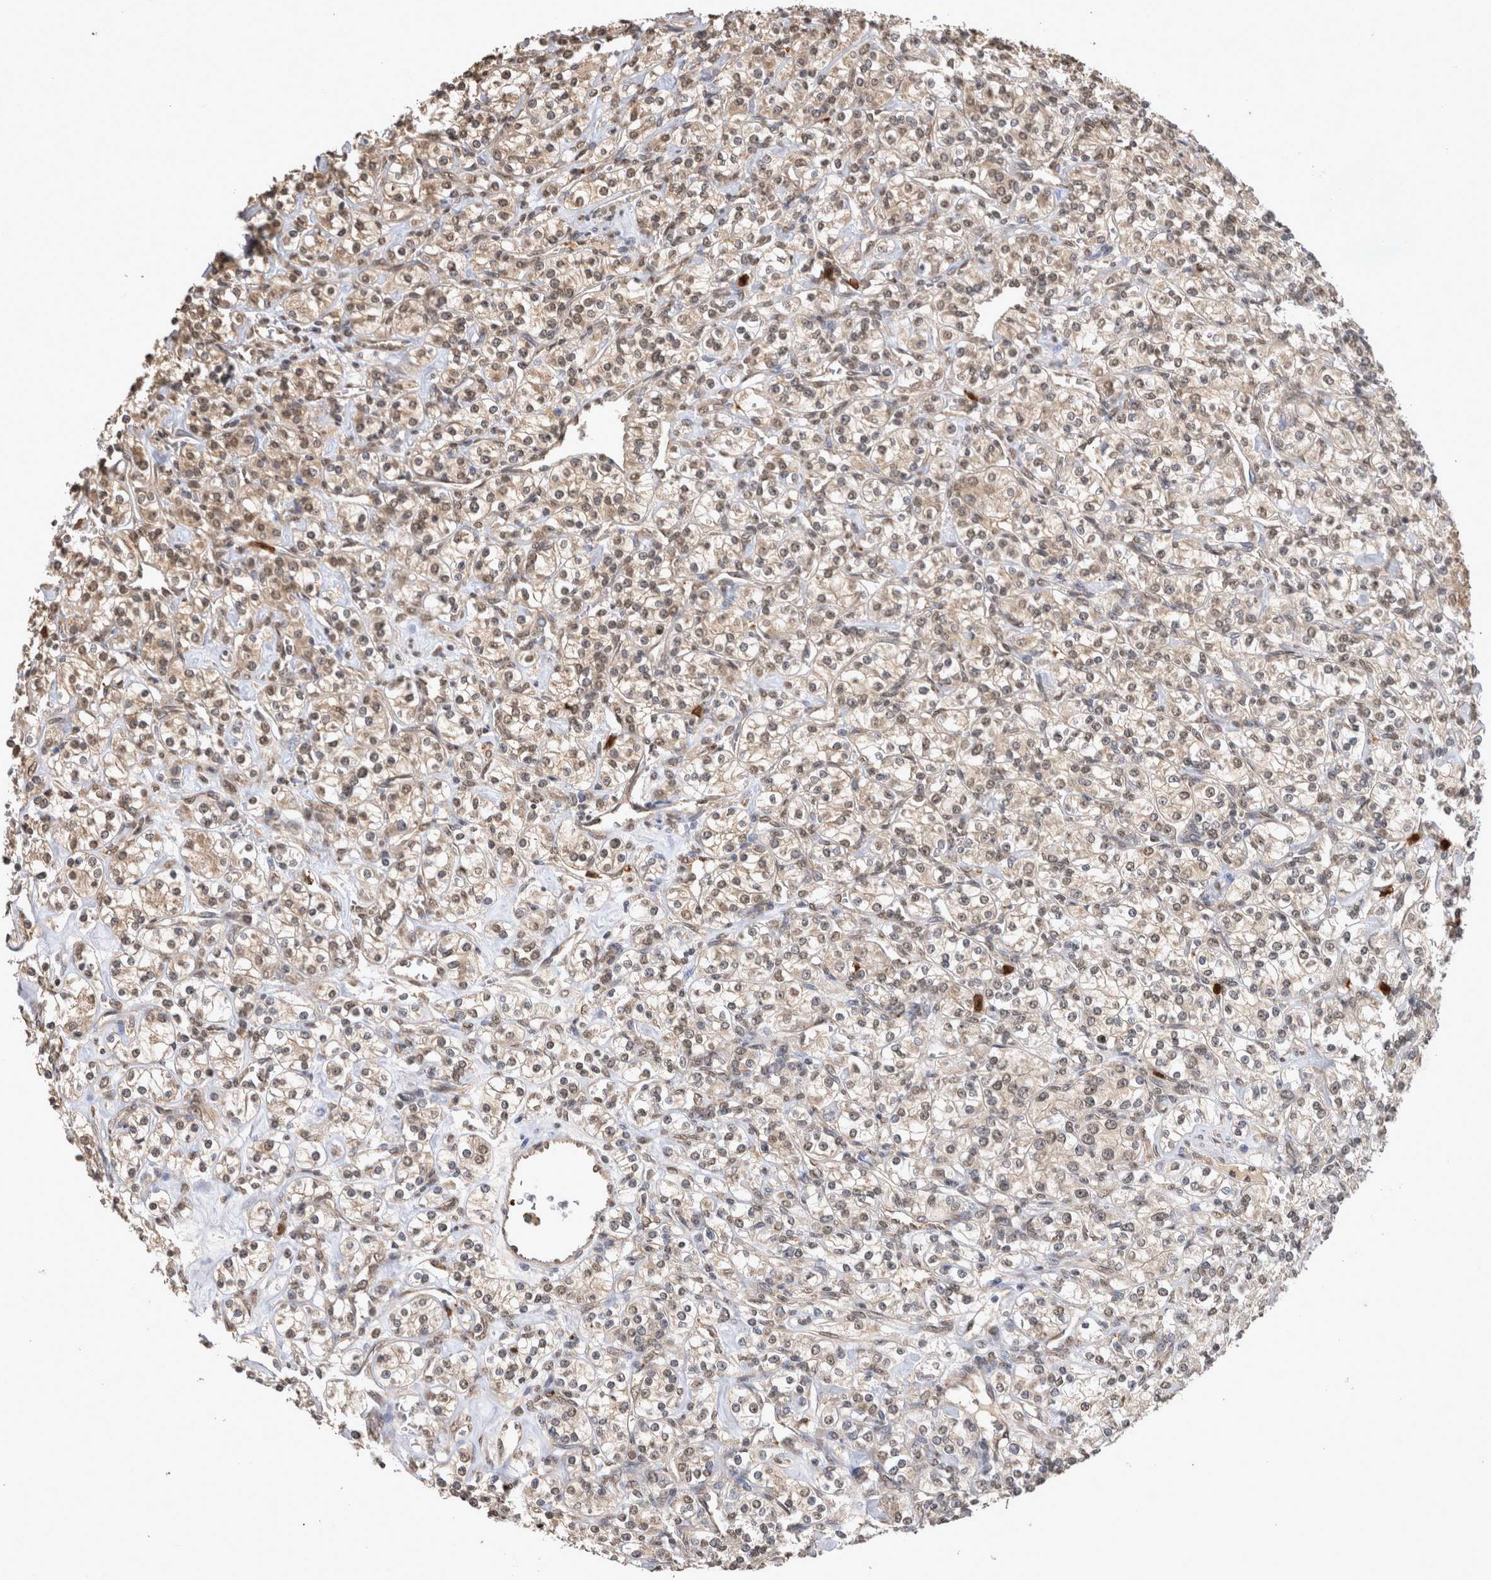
{"staining": {"intensity": "weak", "quantity": ">75%", "location": "cytoplasmic/membranous,nuclear"}, "tissue": "renal cancer", "cell_type": "Tumor cells", "image_type": "cancer", "snomed": [{"axis": "morphology", "description": "Adenocarcinoma, NOS"}, {"axis": "topography", "description": "Kidney"}], "caption": "Protein expression analysis of human adenocarcinoma (renal) reveals weak cytoplasmic/membranous and nuclear staining in approximately >75% of tumor cells.", "gene": "PAK4", "patient": {"sex": "male", "age": 77}}